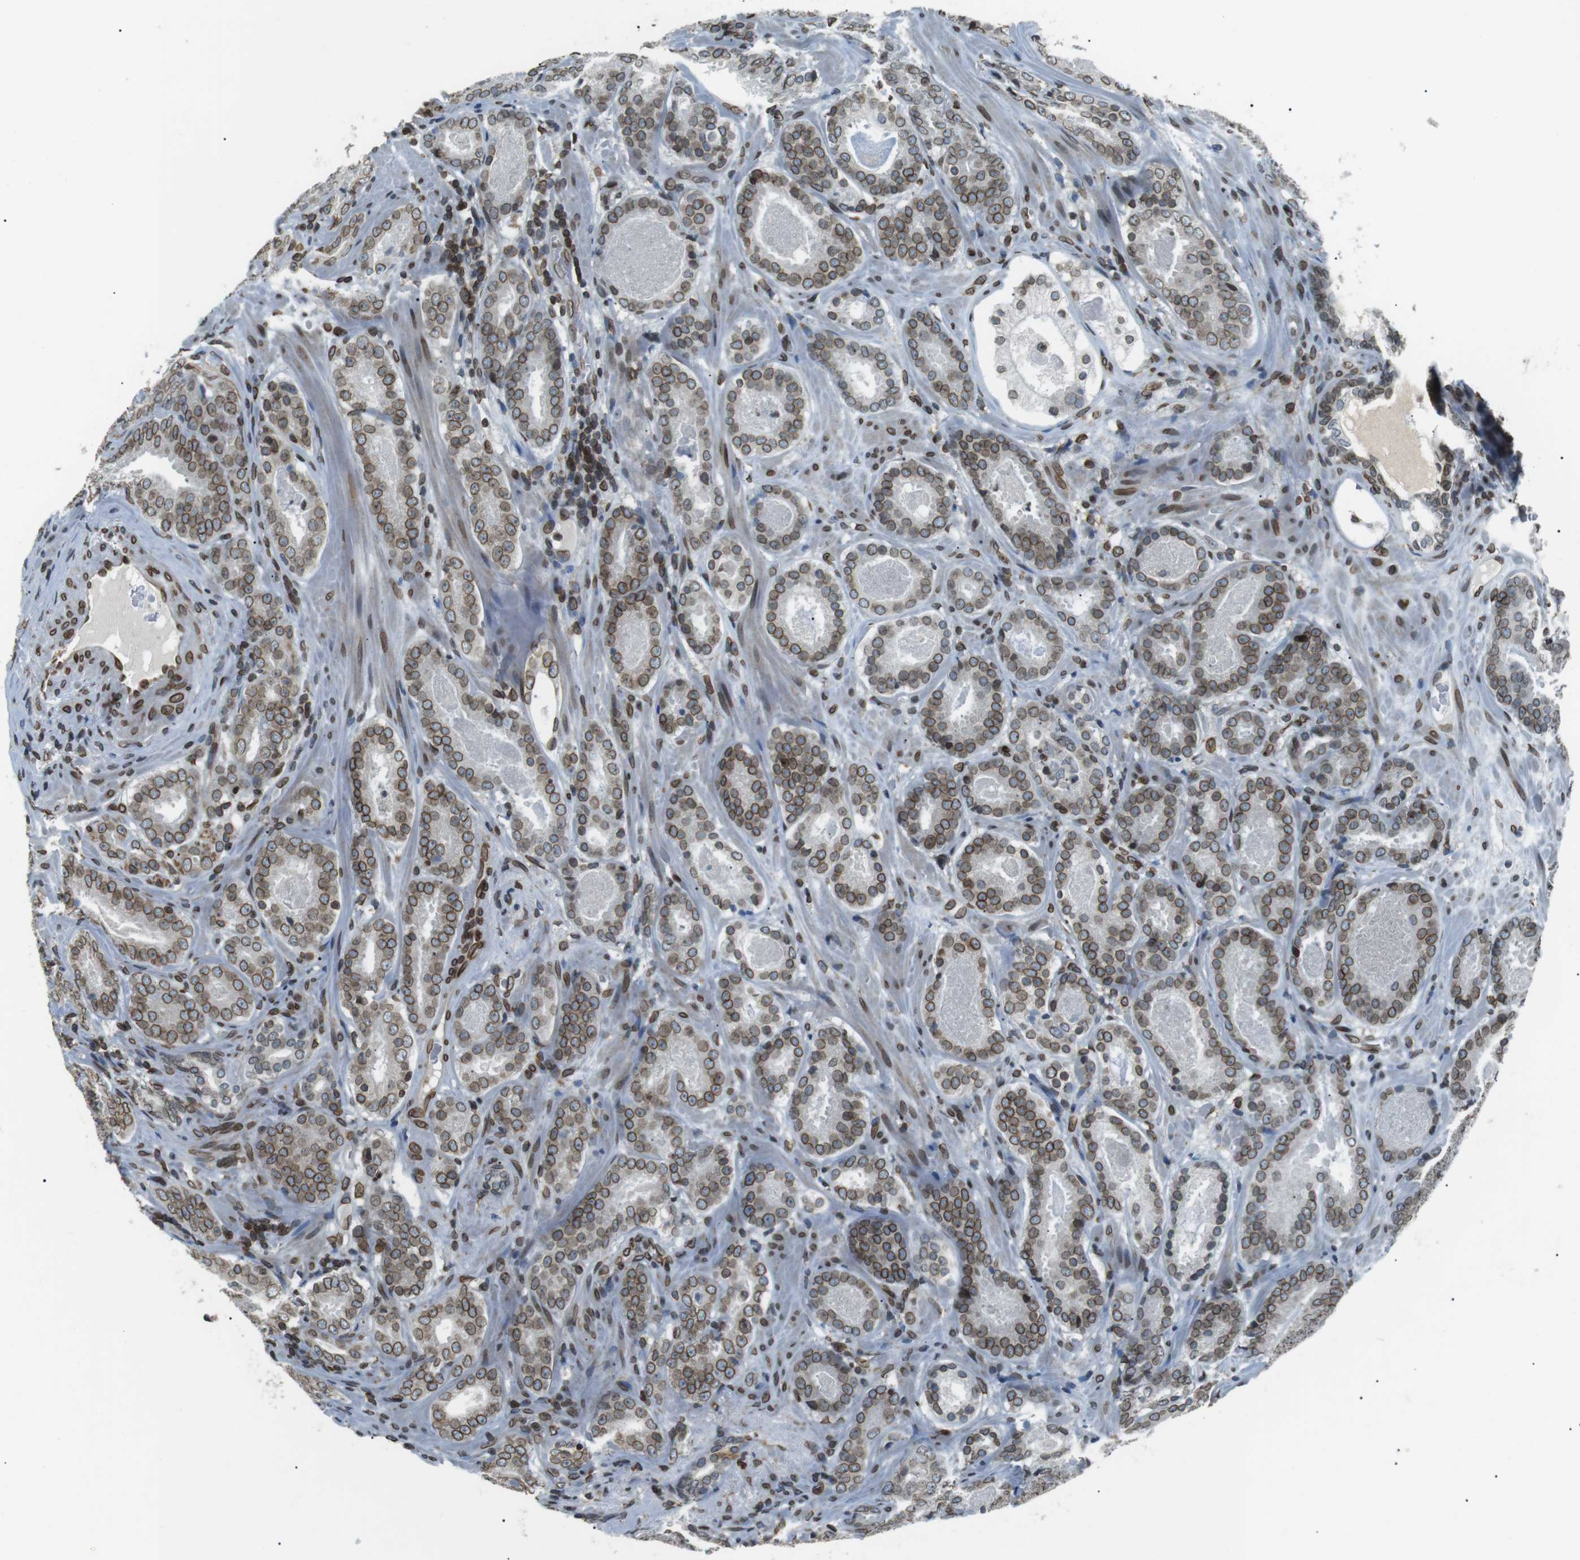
{"staining": {"intensity": "moderate", "quantity": ">75%", "location": "cytoplasmic/membranous,nuclear"}, "tissue": "prostate cancer", "cell_type": "Tumor cells", "image_type": "cancer", "snomed": [{"axis": "morphology", "description": "Adenocarcinoma, Low grade"}, {"axis": "topography", "description": "Prostate"}], "caption": "Prostate cancer stained with a protein marker exhibits moderate staining in tumor cells.", "gene": "TMX4", "patient": {"sex": "male", "age": 69}}